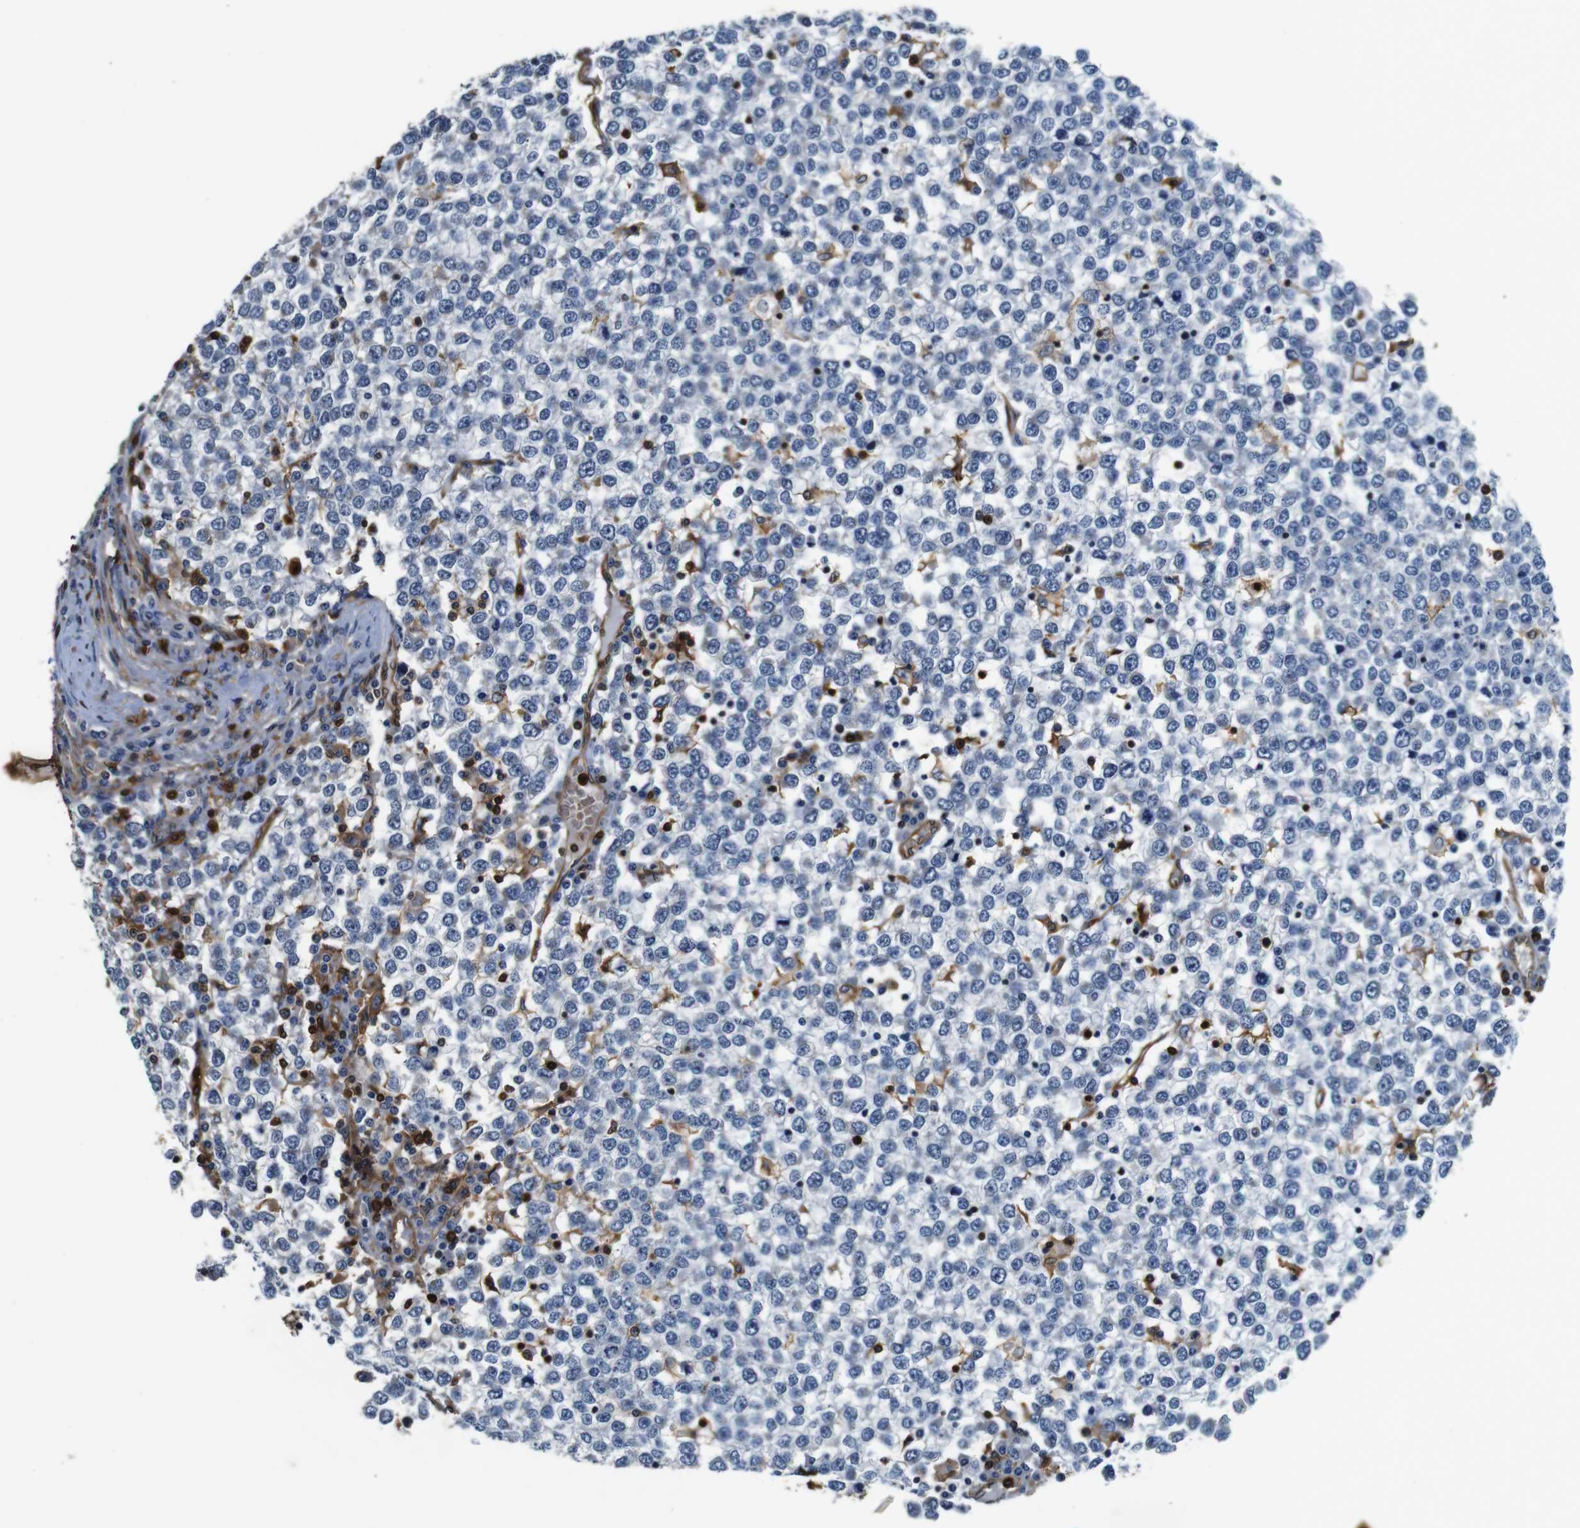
{"staining": {"intensity": "negative", "quantity": "none", "location": "none"}, "tissue": "testis cancer", "cell_type": "Tumor cells", "image_type": "cancer", "snomed": [{"axis": "morphology", "description": "Seminoma, NOS"}, {"axis": "topography", "description": "Testis"}], "caption": "An IHC photomicrograph of testis cancer (seminoma) is shown. There is no staining in tumor cells of testis cancer (seminoma).", "gene": "ANXA1", "patient": {"sex": "male", "age": 65}}